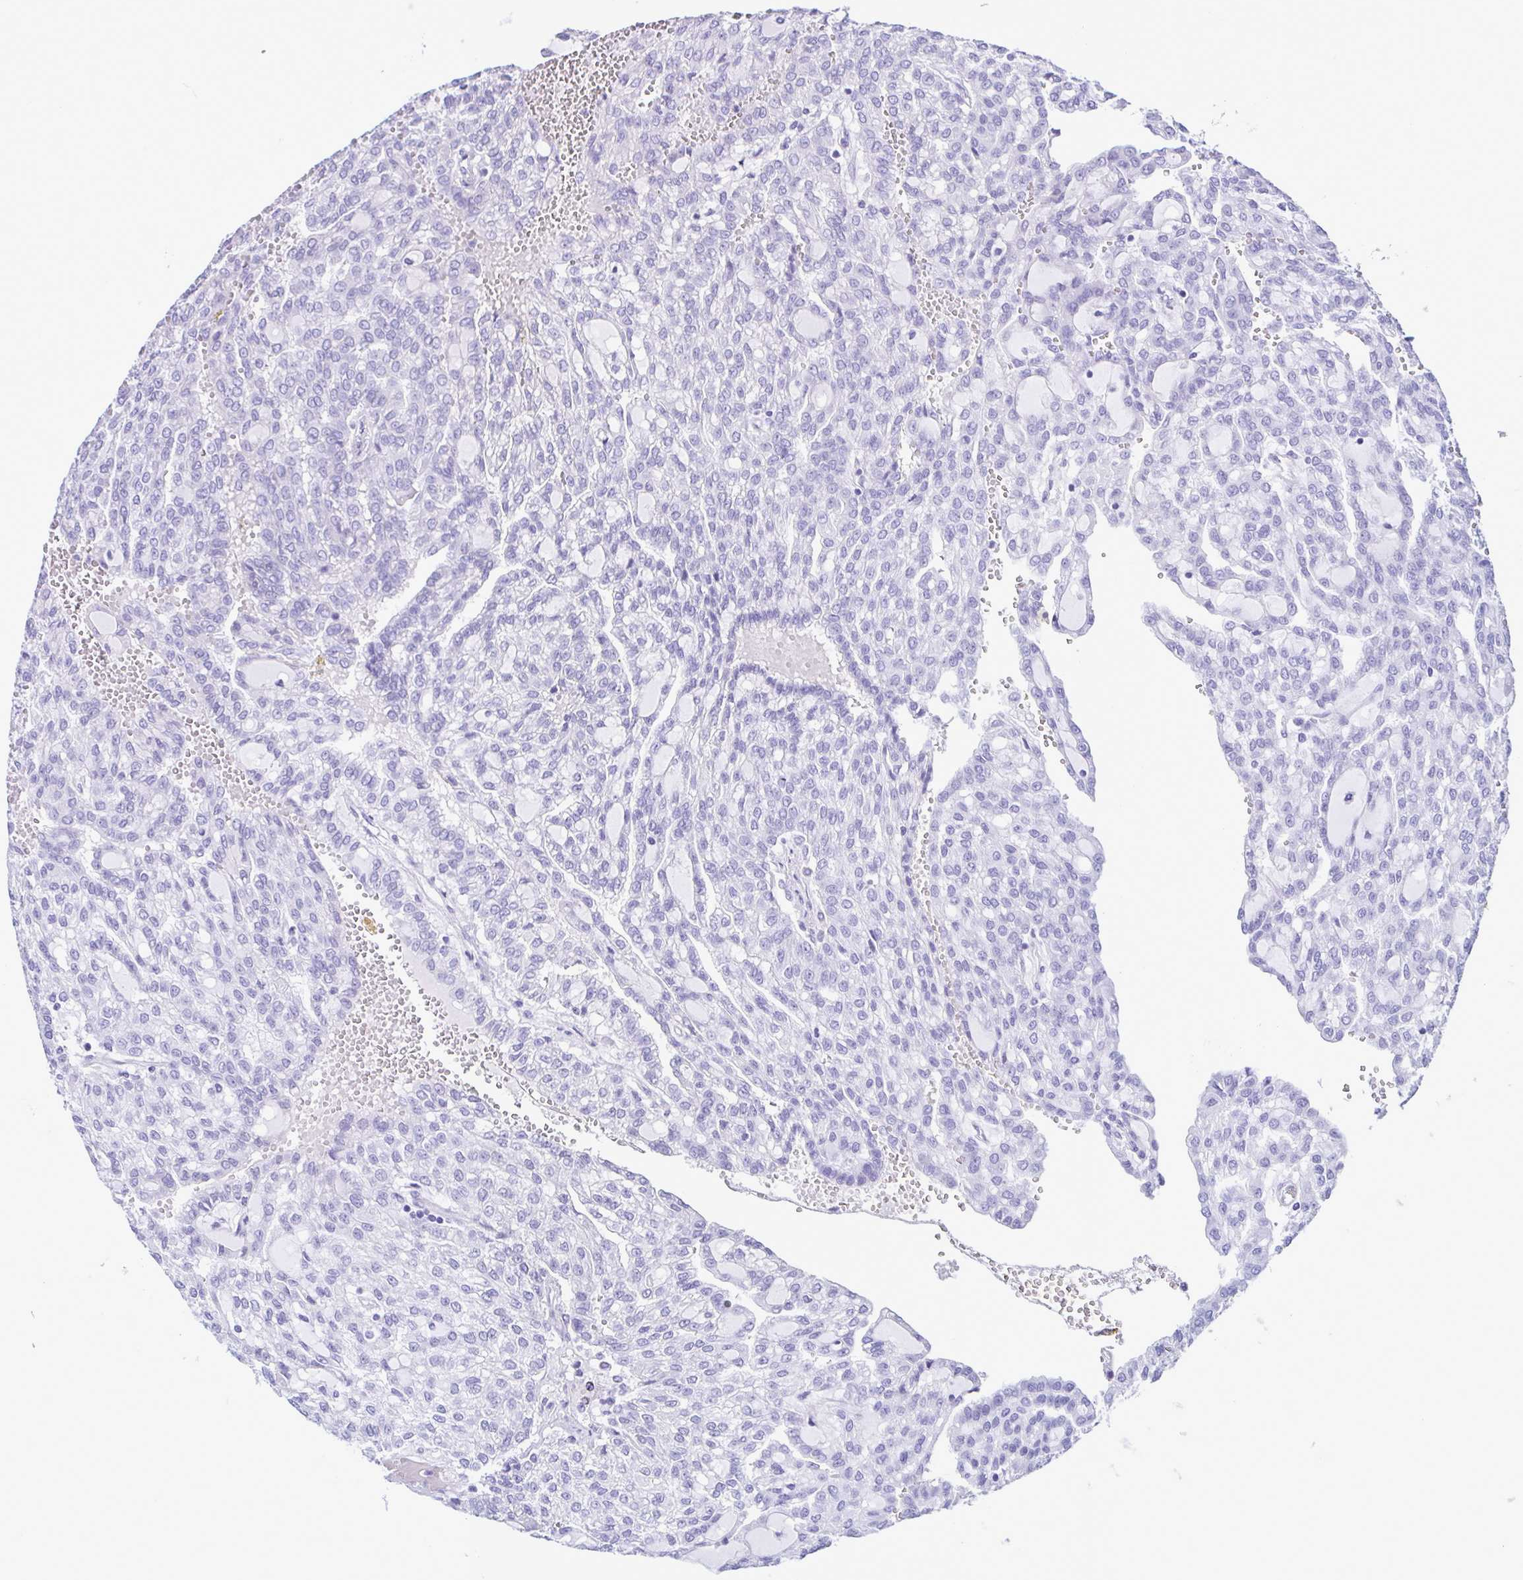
{"staining": {"intensity": "negative", "quantity": "none", "location": "none"}, "tissue": "renal cancer", "cell_type": "Tumor cells", "image_type": "cancer", "snomed": [{"axis": "morphology", "description": "Adenocarcinoma, NOS"}, {"axis": "topography", "description": "Kidney"}], "caption": "Histopathology image shows no protein staining in tumor cells of adenocarcinoma (renal) tissue.", "gene": "ACTRT3", "patient": {"sex": "male", "age": 63}}